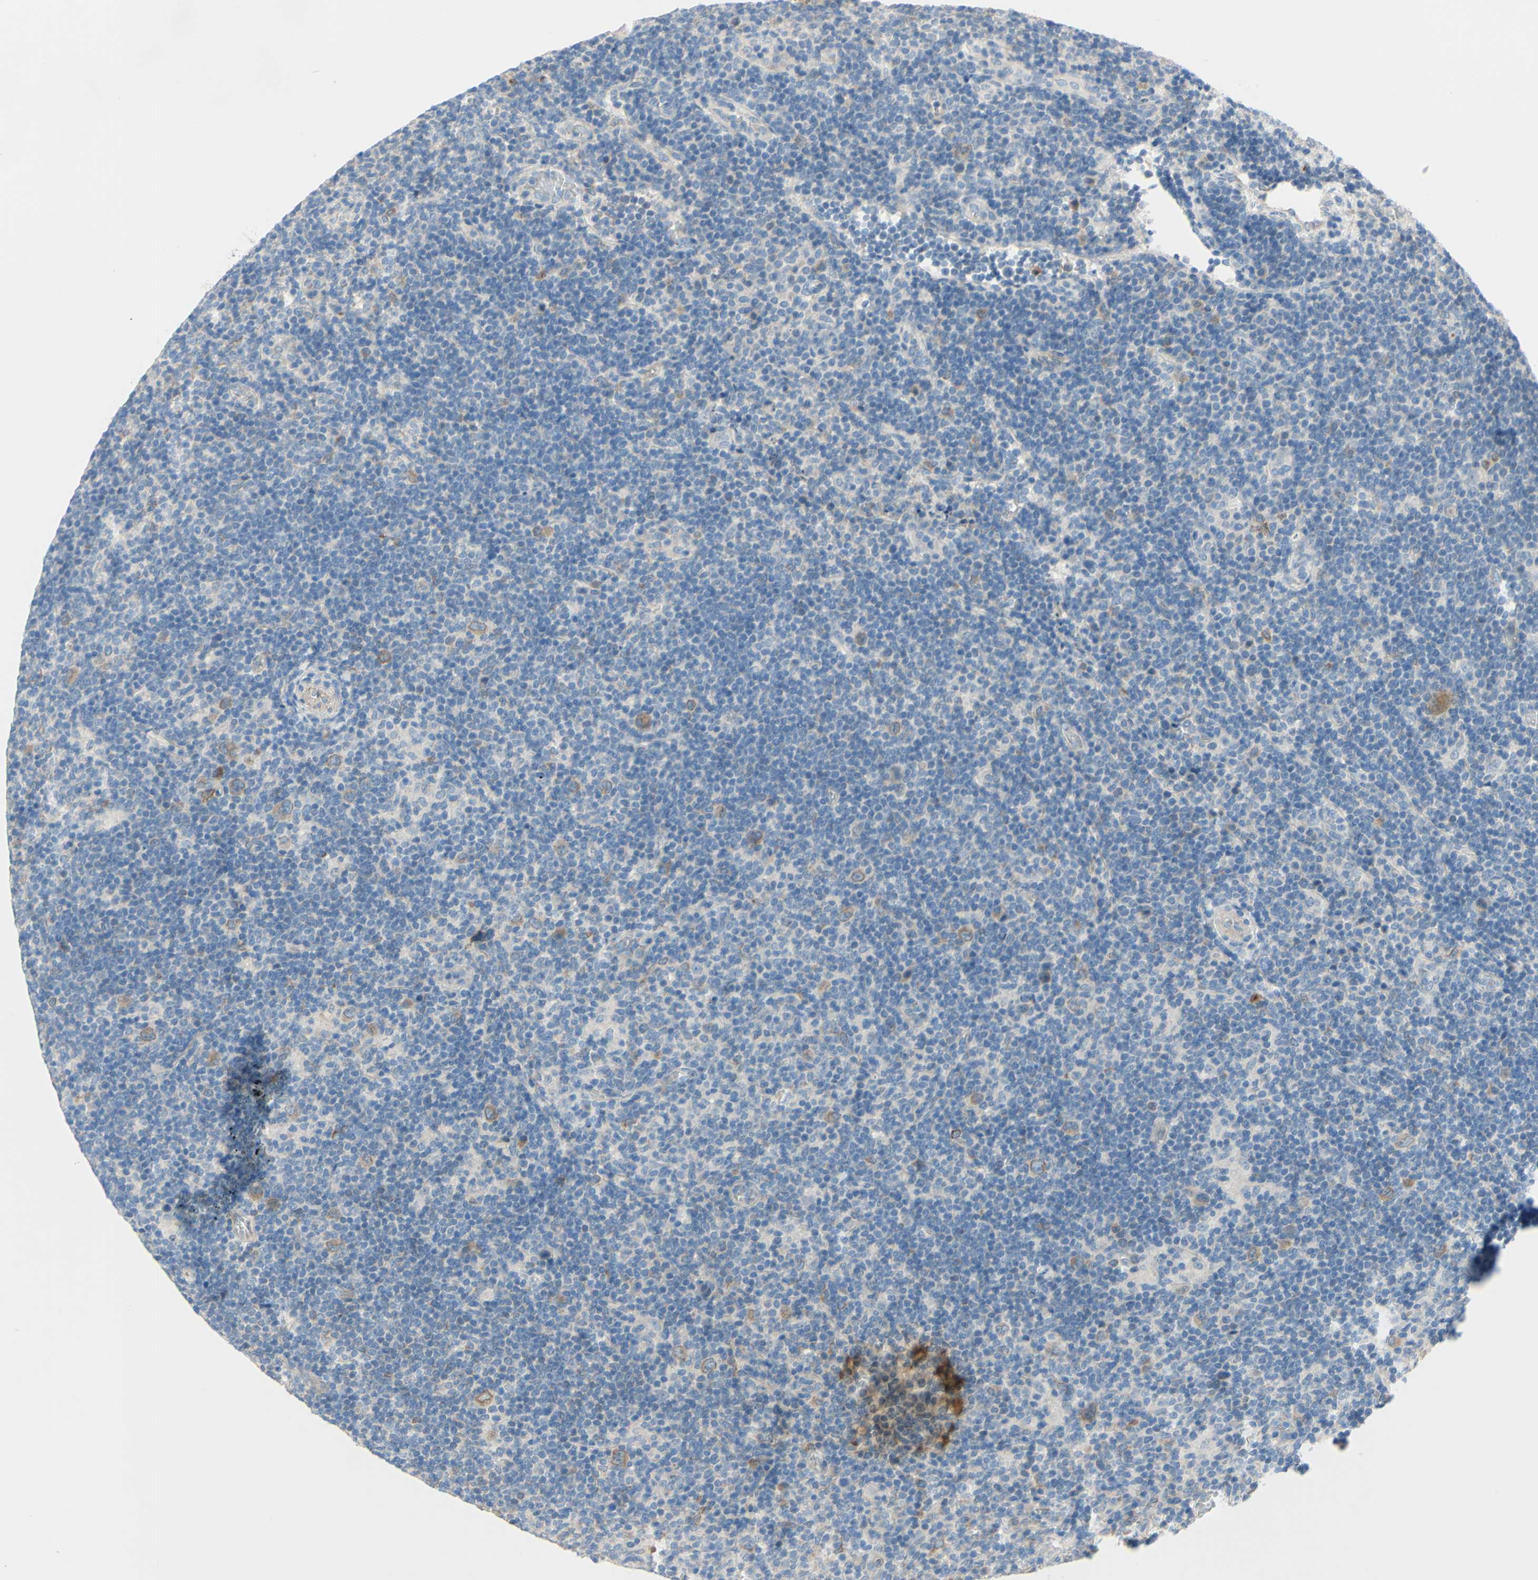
{"staining": {"intensity": "moderate", "quantity": ">75%", "location": "cytoplasmic/membranous"}, "tissue": "lymphoma", "cell_type": "Tumor cells", "image_type": "cancer", "snomed": [{"axis": "morphology", "description": "Hodgkin's disease, NOS"}, {"axis": "topography", "description": "Lymph node"}], "caption": "A brown stain labels moderate cytoplasmic/membranous expression of a protein in Hodgkin's disease tumor cells. (DAB (3,3'-diaminobenzidine) = brown stain, brightfield microscopy at high magnification).", "gene": "FDFT1", "patient": {"sex": "female", "age": 57}}